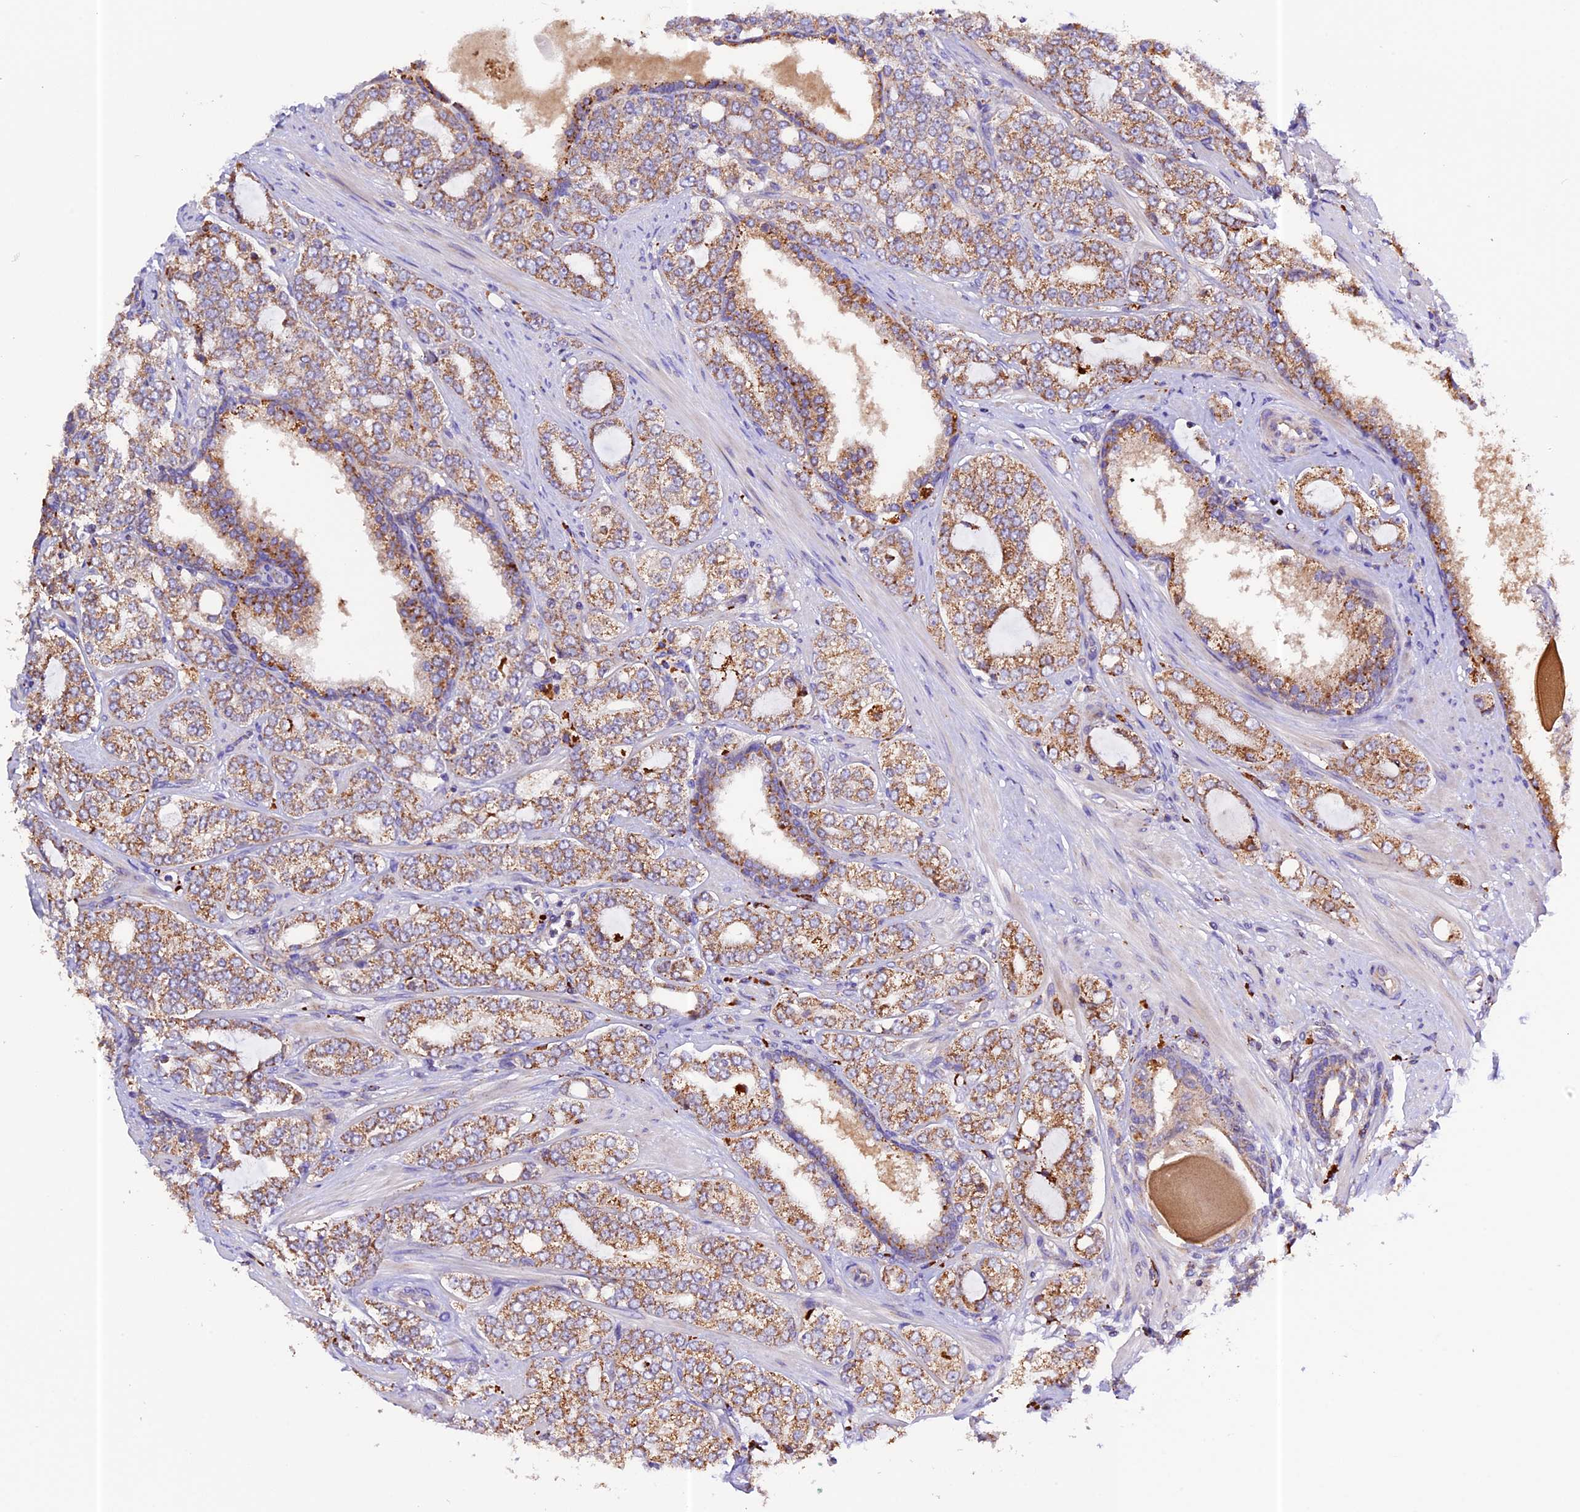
{"staining": {"intensity": "moderate", "quantity": ">75%", "location": "cytoplasmic/membranous"}, "tissue": "prostate cancer", "cell_type": "Tumor cells", "image_type": "cancer", "snomed": [{"axis": "morphology", "description": "Adenocarcinoma, High grade"}, {"axis": "topography", "description": "Prostate"}], "caption": "Immunohistochemical staining of human prostate cancer demonstrates moderate cytoplasmic/membranous protein staining in about >75% of tumor cells. Nuclei are stained in blue.", "gene": "METTL22", "patient": {"sex": "male", "age": 64}}